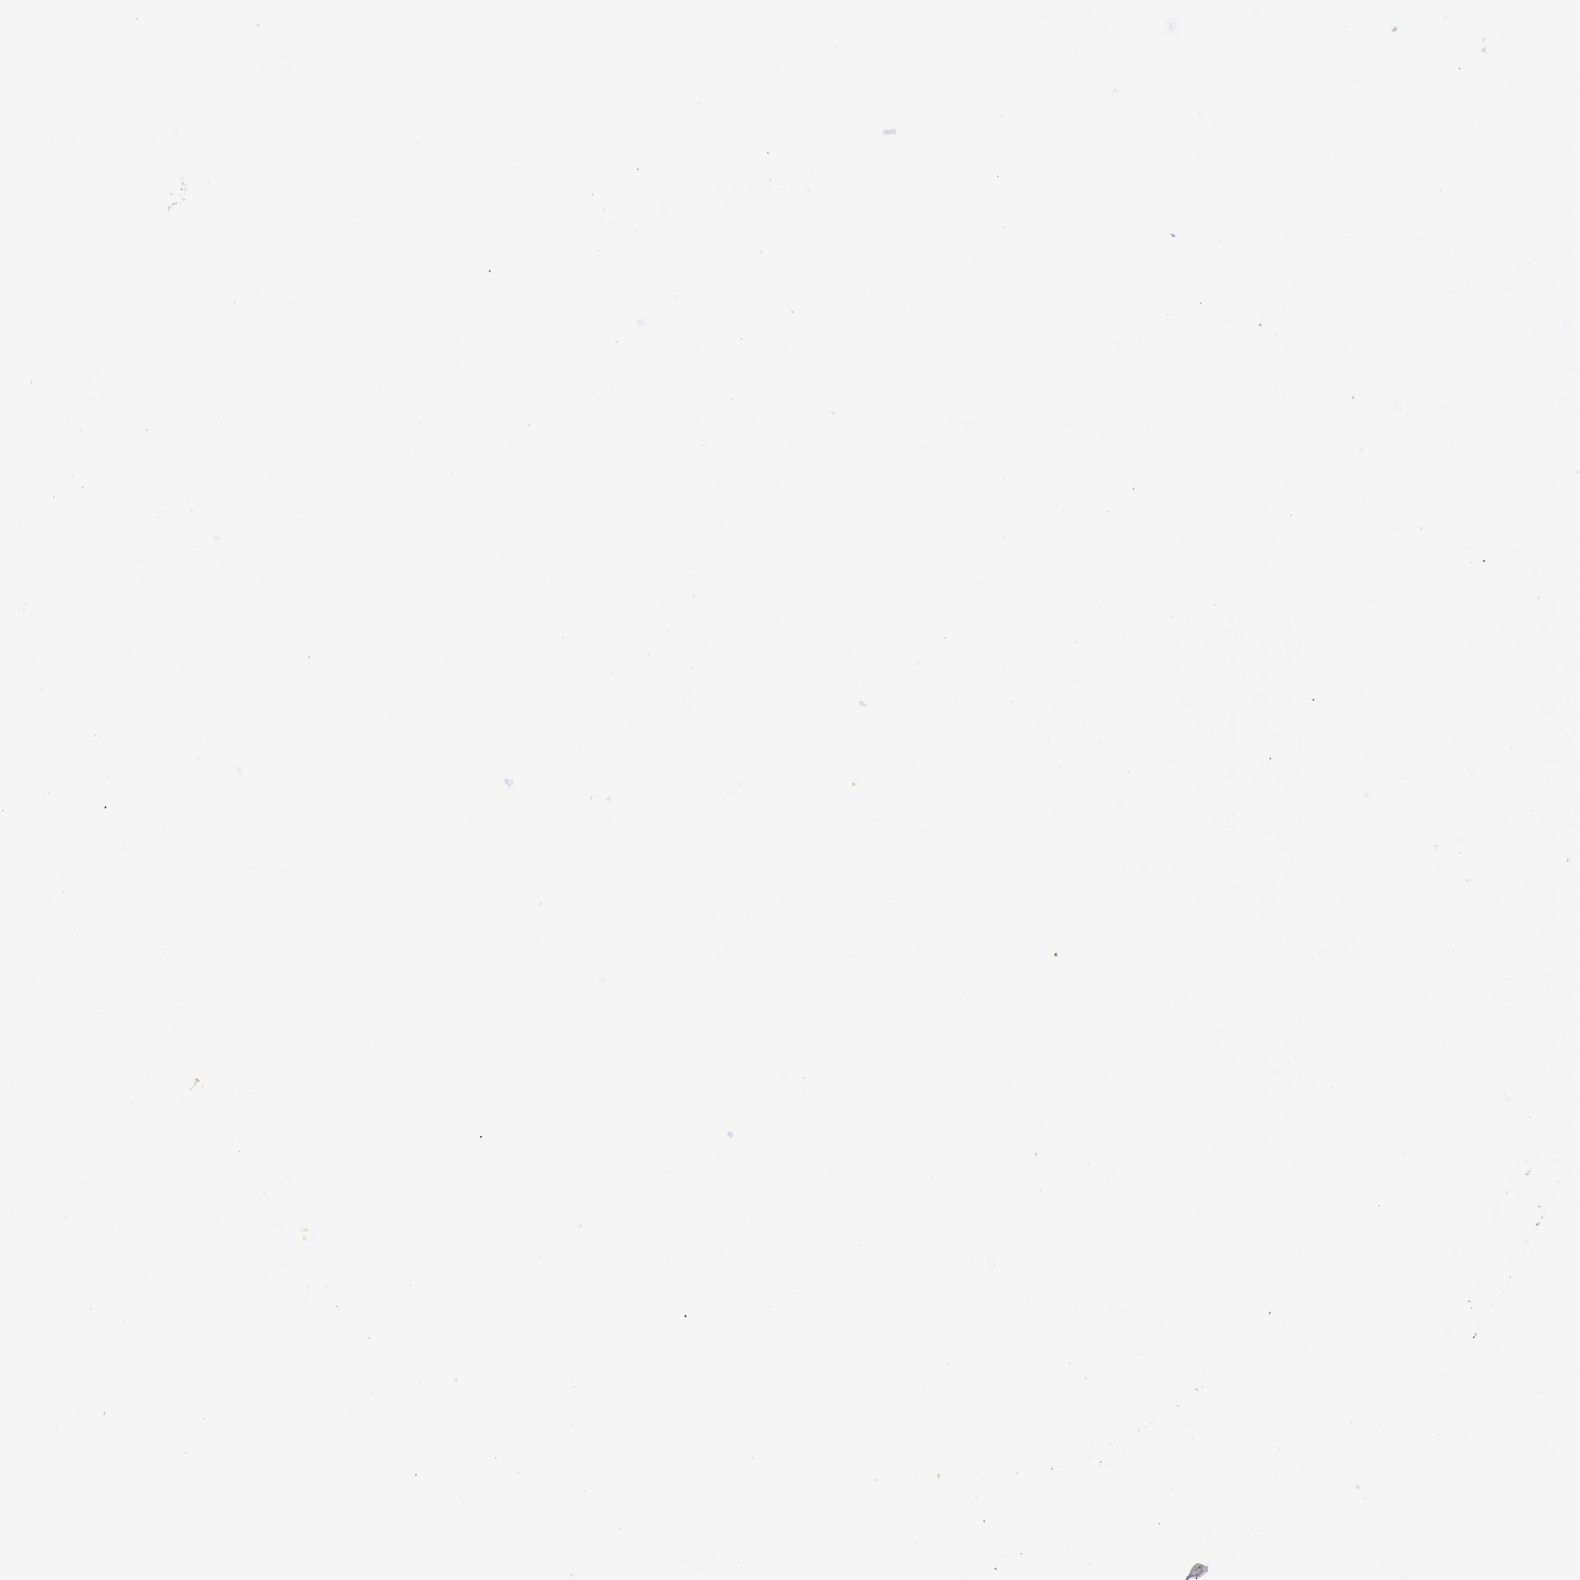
{"staining": {"intensity": "moderate", "quantity": "25%-75%", "location": "nuclear"}, "tissue": "lymph node", "cell_type": "Germinal center cells", "image_type": "normal", "snomed": [{"axis": "morphology", "description": "Normal tissue, NOS"}, {"axis": "topography", "description": "Lymph node"}], "caption": "Lymph node stained for a protein reveals moderate nuclear positivity in germinal center cells. Nuclei are stained in blue.", "gene": "SNRPD3", "patient": {"sex": "female", "age": 42}}